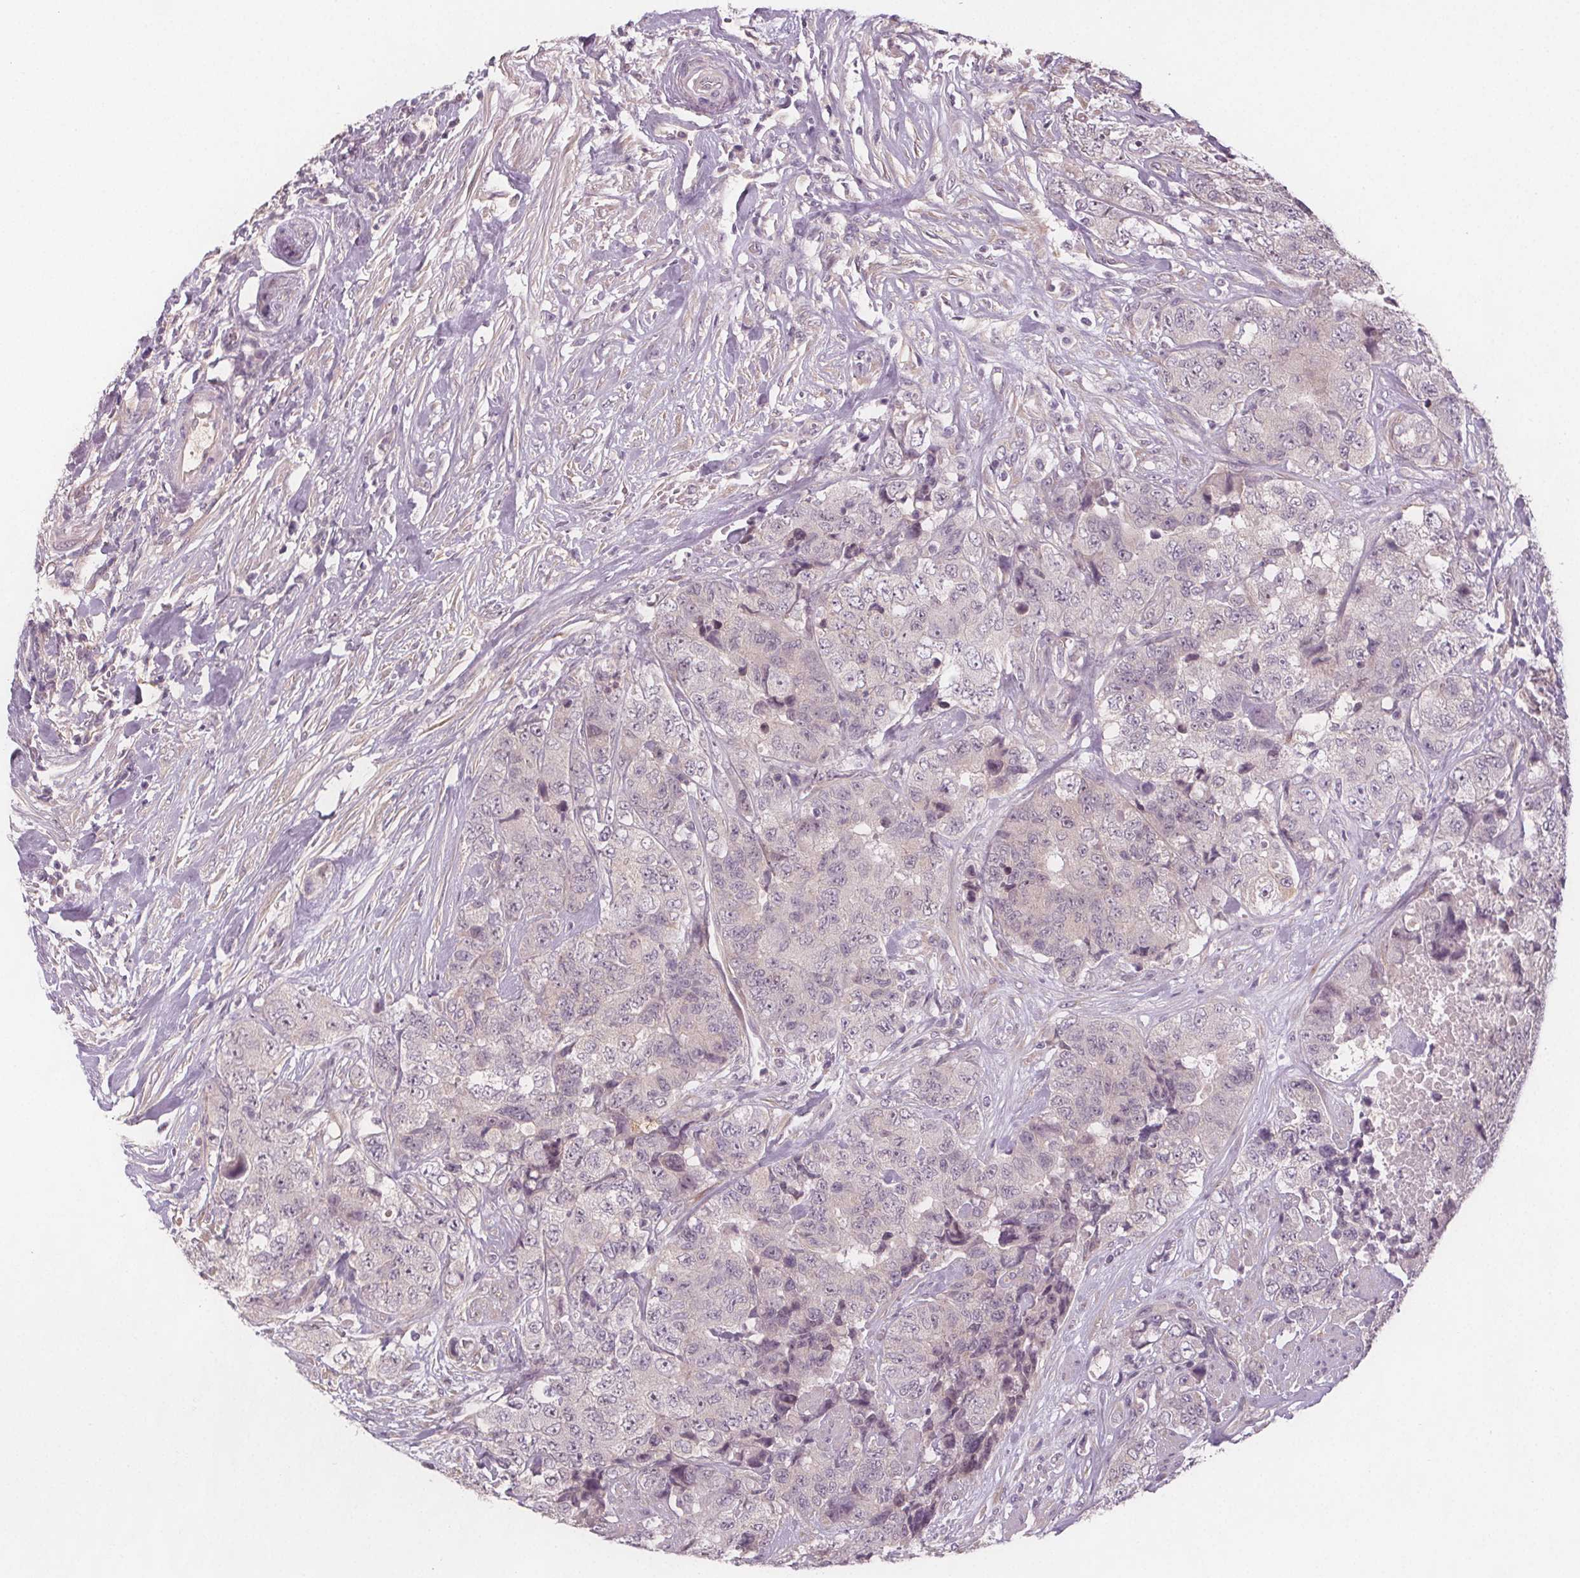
{"staining": {"intensity": "negative", "quantity": "none", "location": "none"}, "tissue": "urothelial cancer", "cell_type": "Tumor cells", "image_type": "cancer", "snomed": [{"axis": "morphology", "description": "Urothelial carcinoma, High grade"}, {"axis": "topography", "description": "Urinary bladder"}], "caption": "The image displays no staining of tumor cells in high-grade urothelial carcinoma.", "gene": "VNN1", "patient": {"sex": "female", "age": 78}}